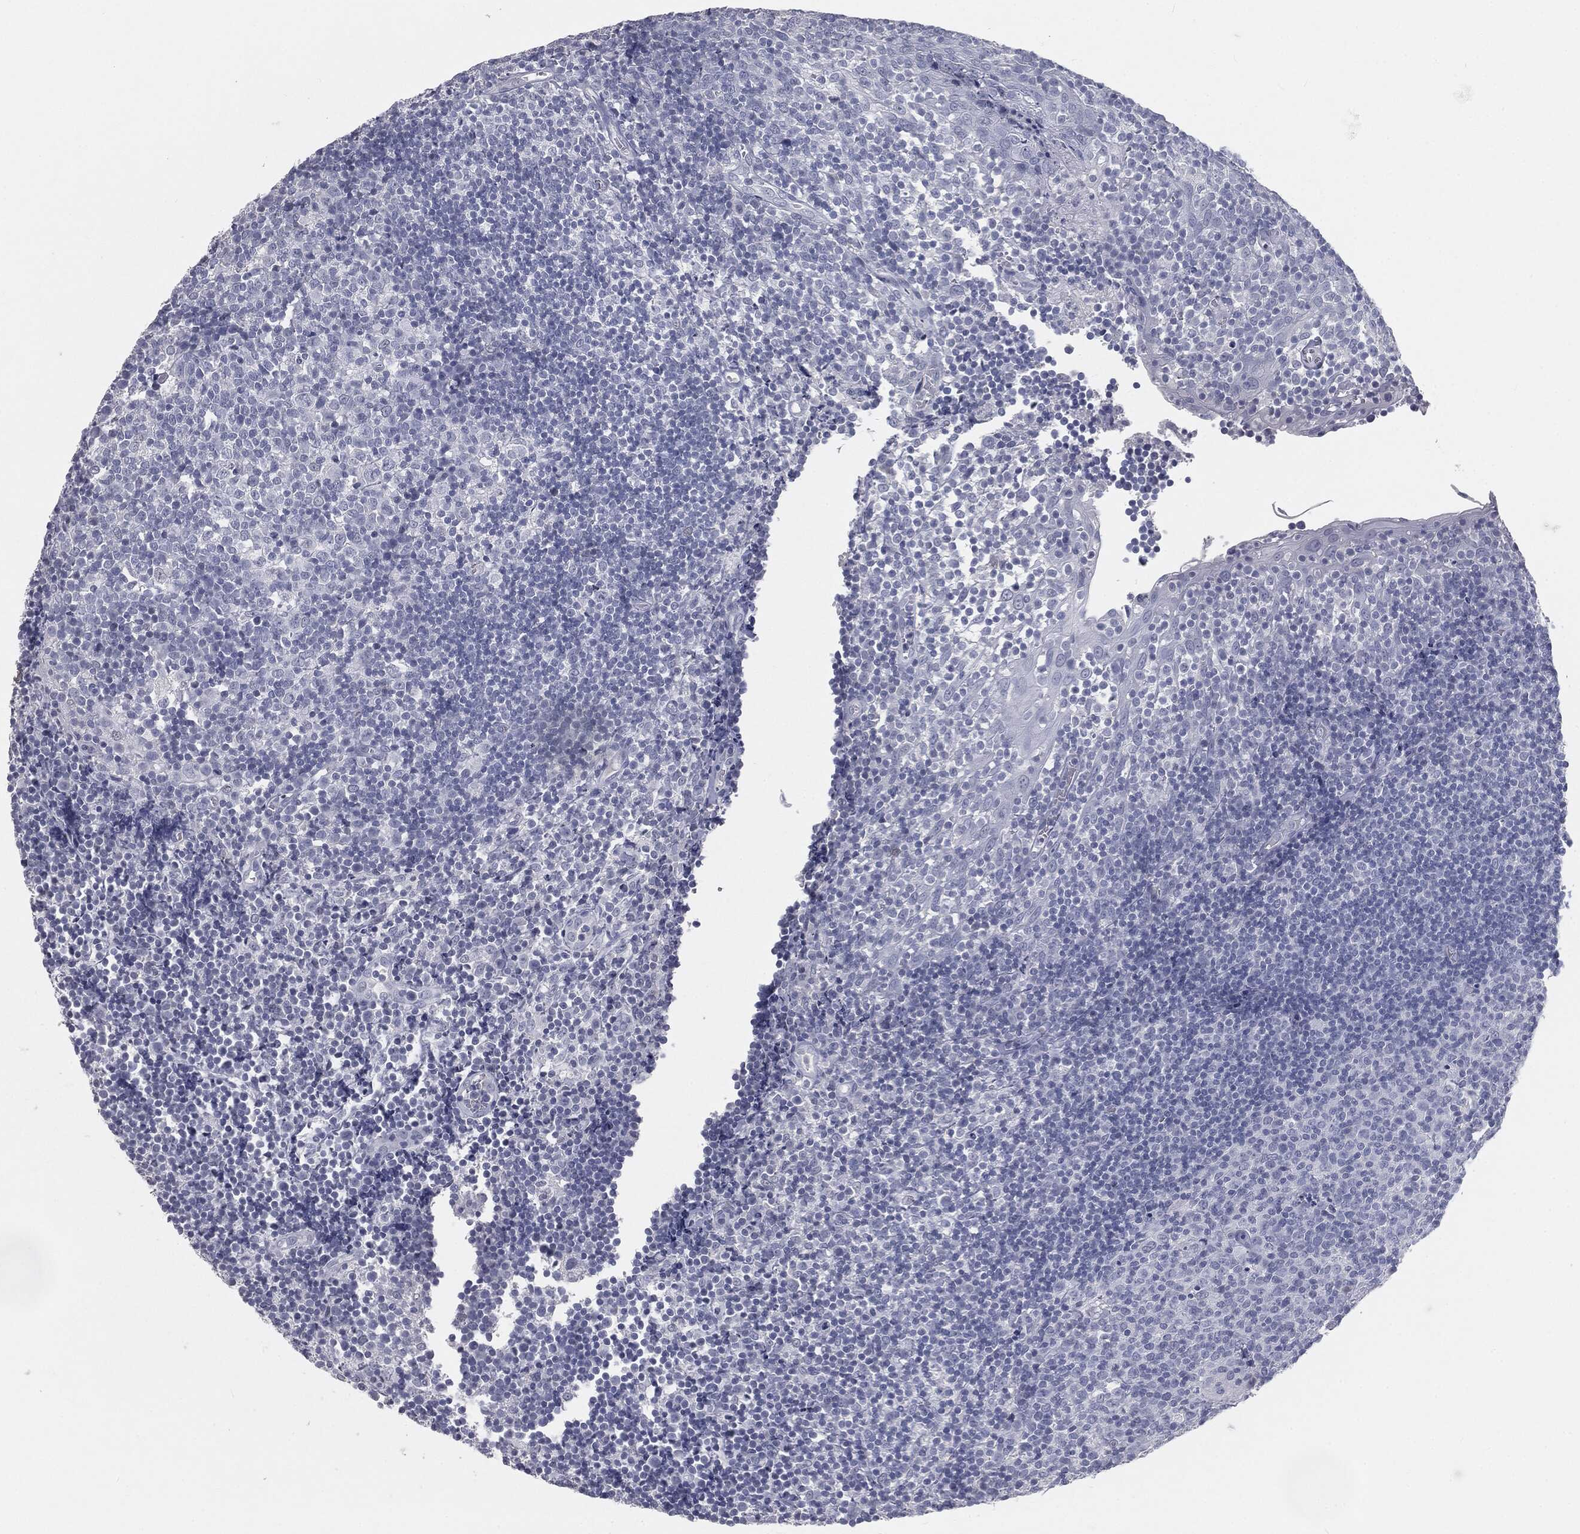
{"staining": {"intensity": "negative", "quantity": "none", "location": "none"}, "tissue": "tonsil", "cell_type": "Germinal center cells", "image_type": "normal", "snomed": [{"axis": "morphology", "description": "Normal tissue, NOS"}, {"axis": "topography", "description": "Tonsil"}], "caption": "Immunohistochemical staining of unremarkable tonsil exhibits no significant staining in germinal center cells.", "gene": "PRAME", "patient": {"sex": "female", "age": 5}}